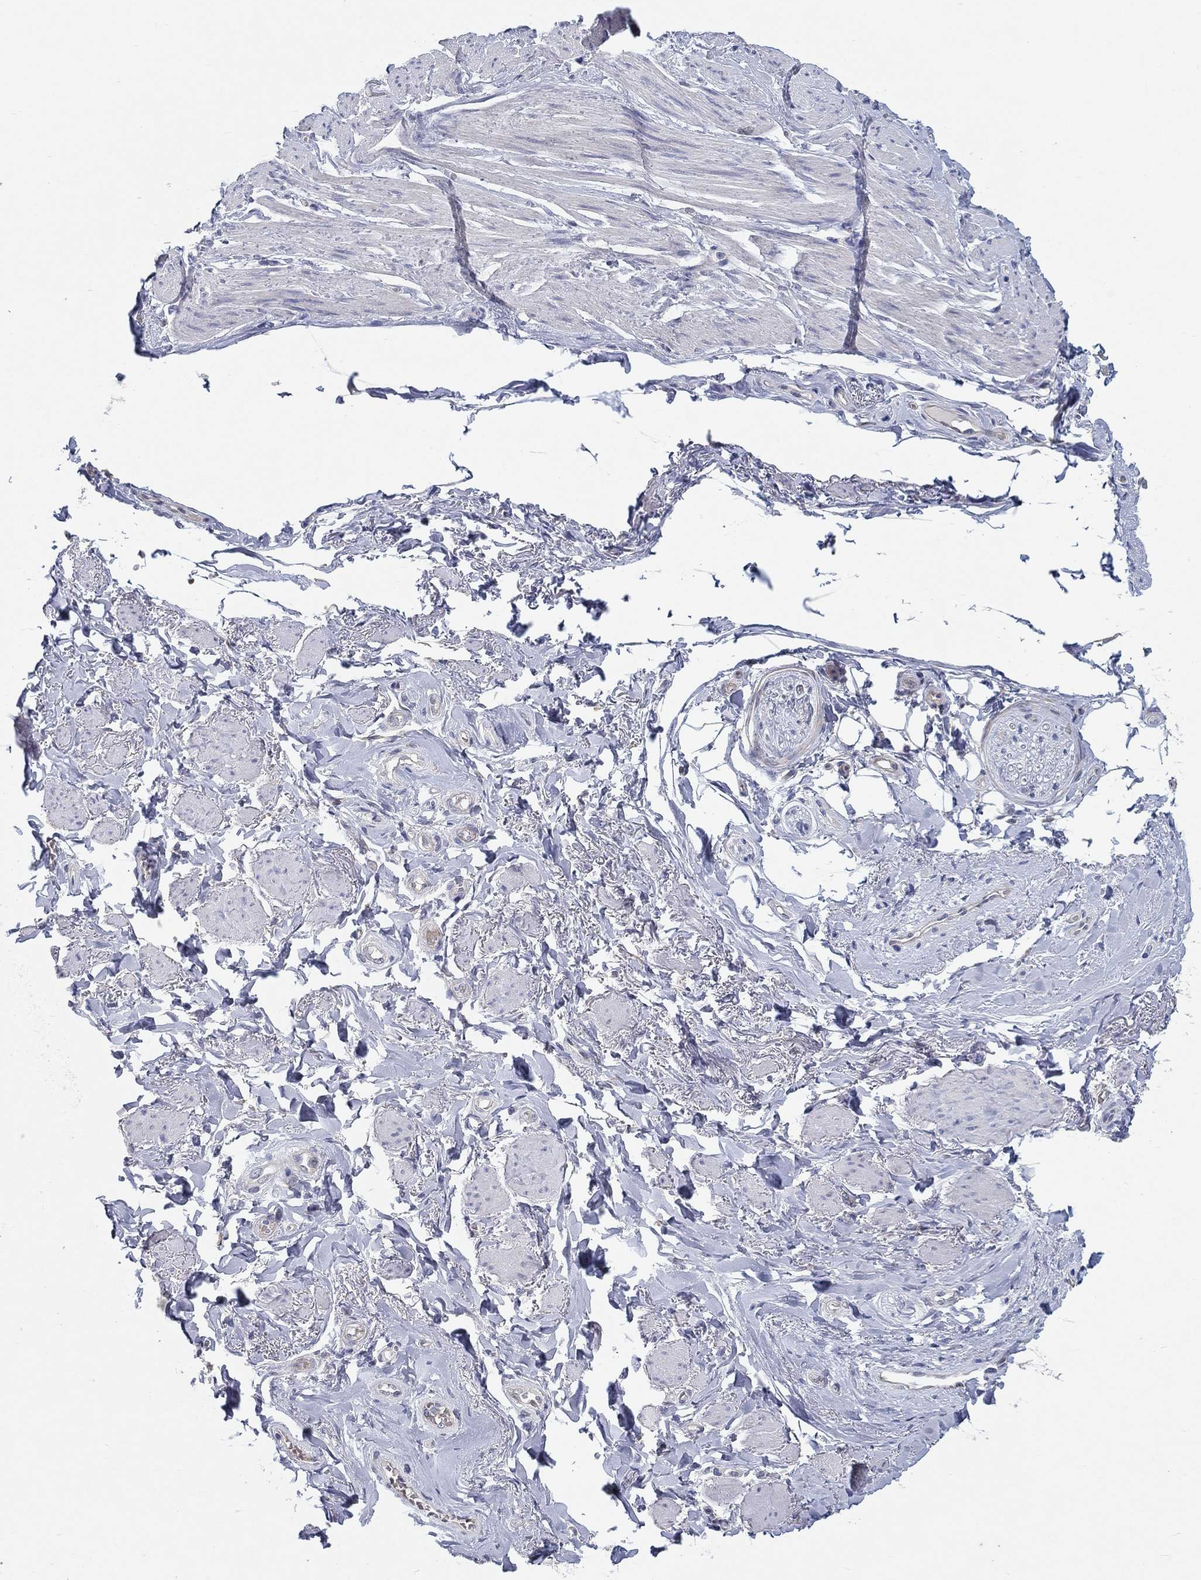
{"staining": {"intensity": "negative", "quantity": "none", "location": "none"}, "tissue": "soft tissue", "cell_type": "Fibroblasts", "image_type": "normal", "snomed": [{"axis": "morphology", "description": "Normal tissue, NOS"}, {"axis": "topography", "description": "Skeletal muscle"}, {"axis": "topography", "description": "Anal"}, {"axis": "topography", "description": "Peripheral nerve tissue"}], "caption": "The histopathology image exhibits no significant staining in fibroblasts of soft tissue.", "gene": "ERMP1", "patient": {"sex": "male", "age": 53}}